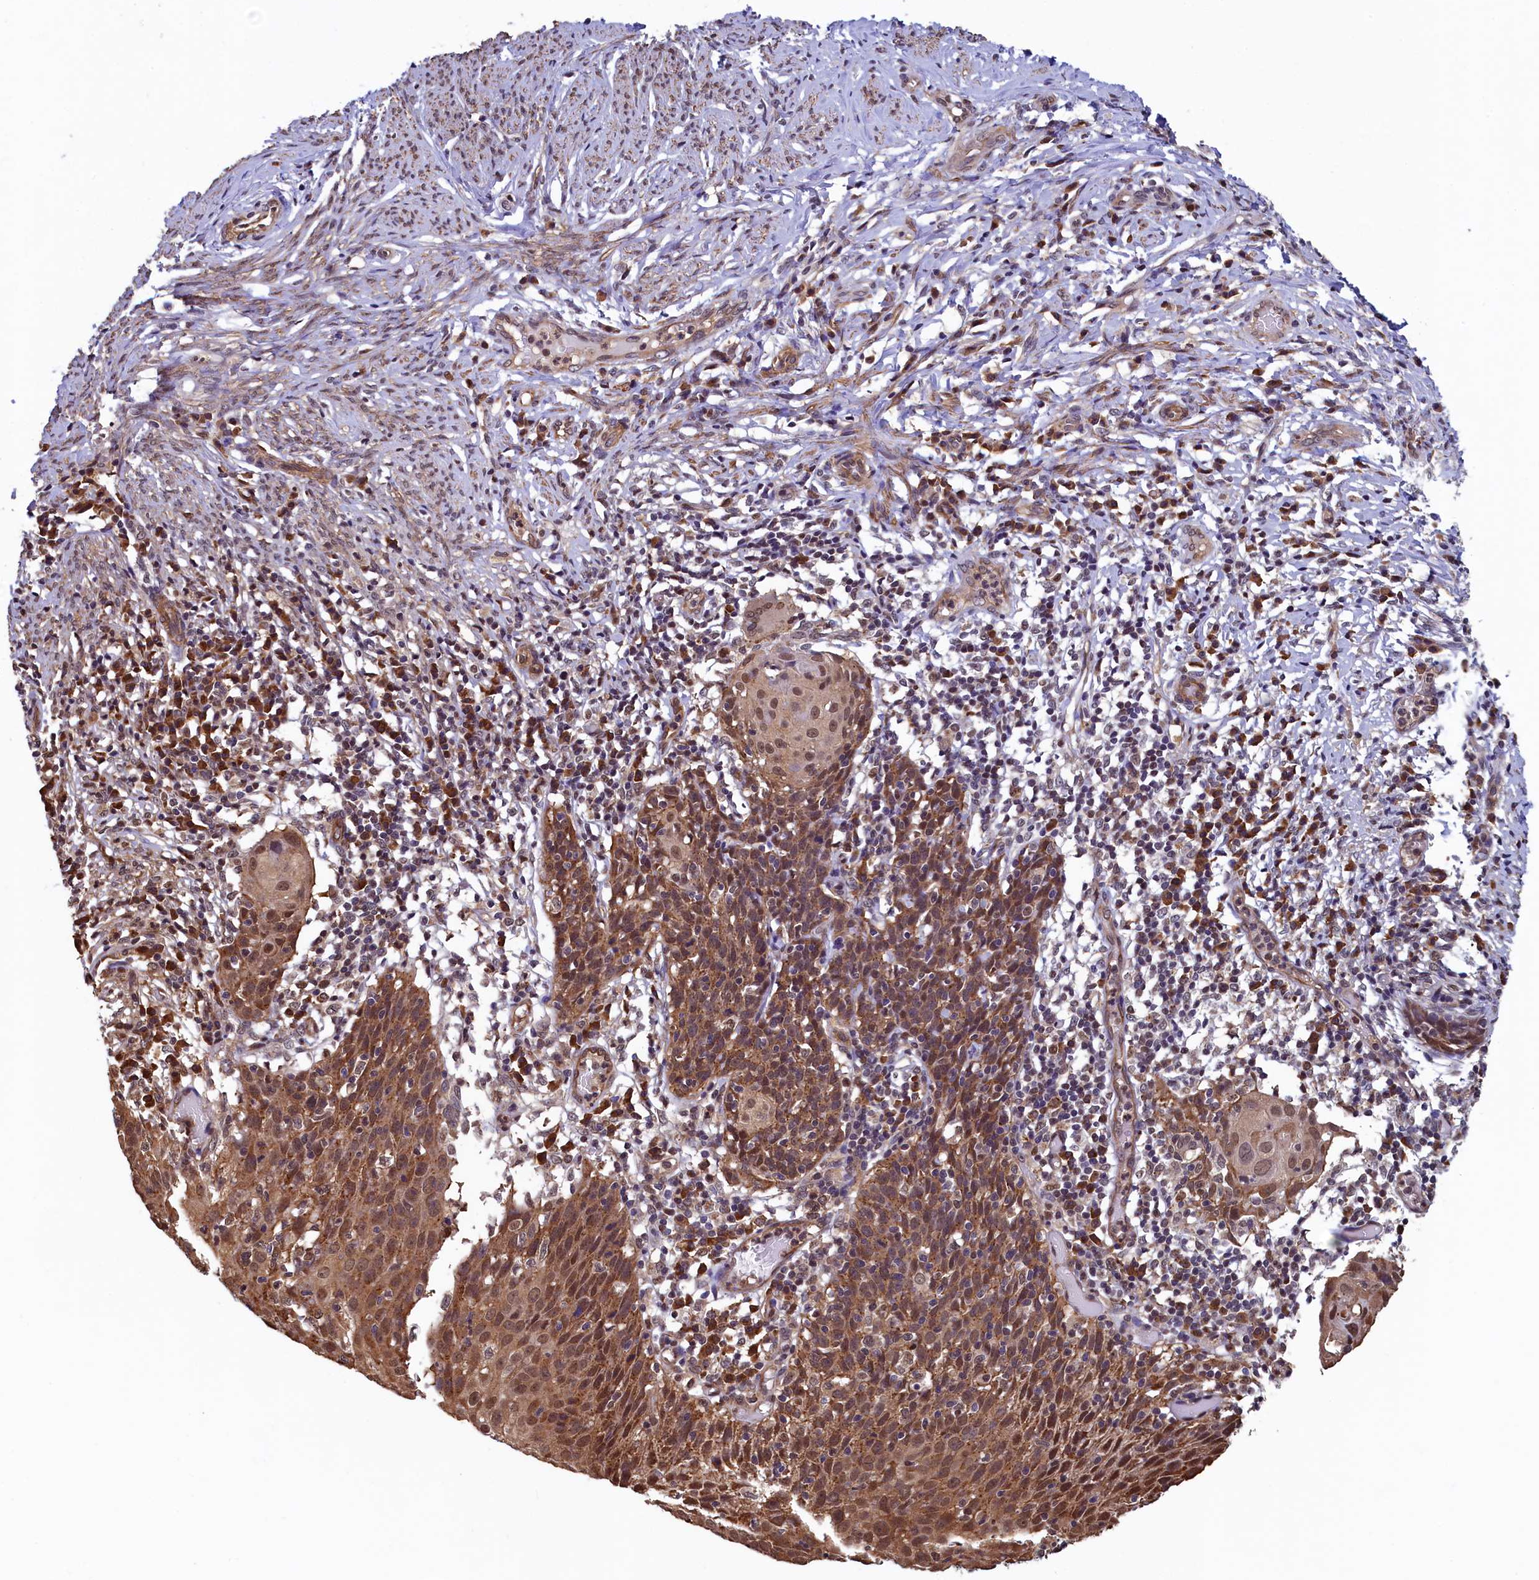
{"staining": {"intensity": "moderate", "quantity": ">75%", "location": "cytoplasmic/membranous,nuclear"}, "tissue": "cervical cancer", "cell_type": "Tumor cells", "image_type": "cancer", "snomed": [{"axis": "morphology", "description": "Squamous cell carcinoma, NOS"}, {"axis": "topography", "description": "Cervix"}], "caption": "Immunohistochemical staining of human cervical cancer shows medium levels of moderate cytoplasmic/membranous and nuclear staining in approximately >75% of tumor cells.", "gene": "LEO1", "patient": {"sex": "female", "age": 50}}